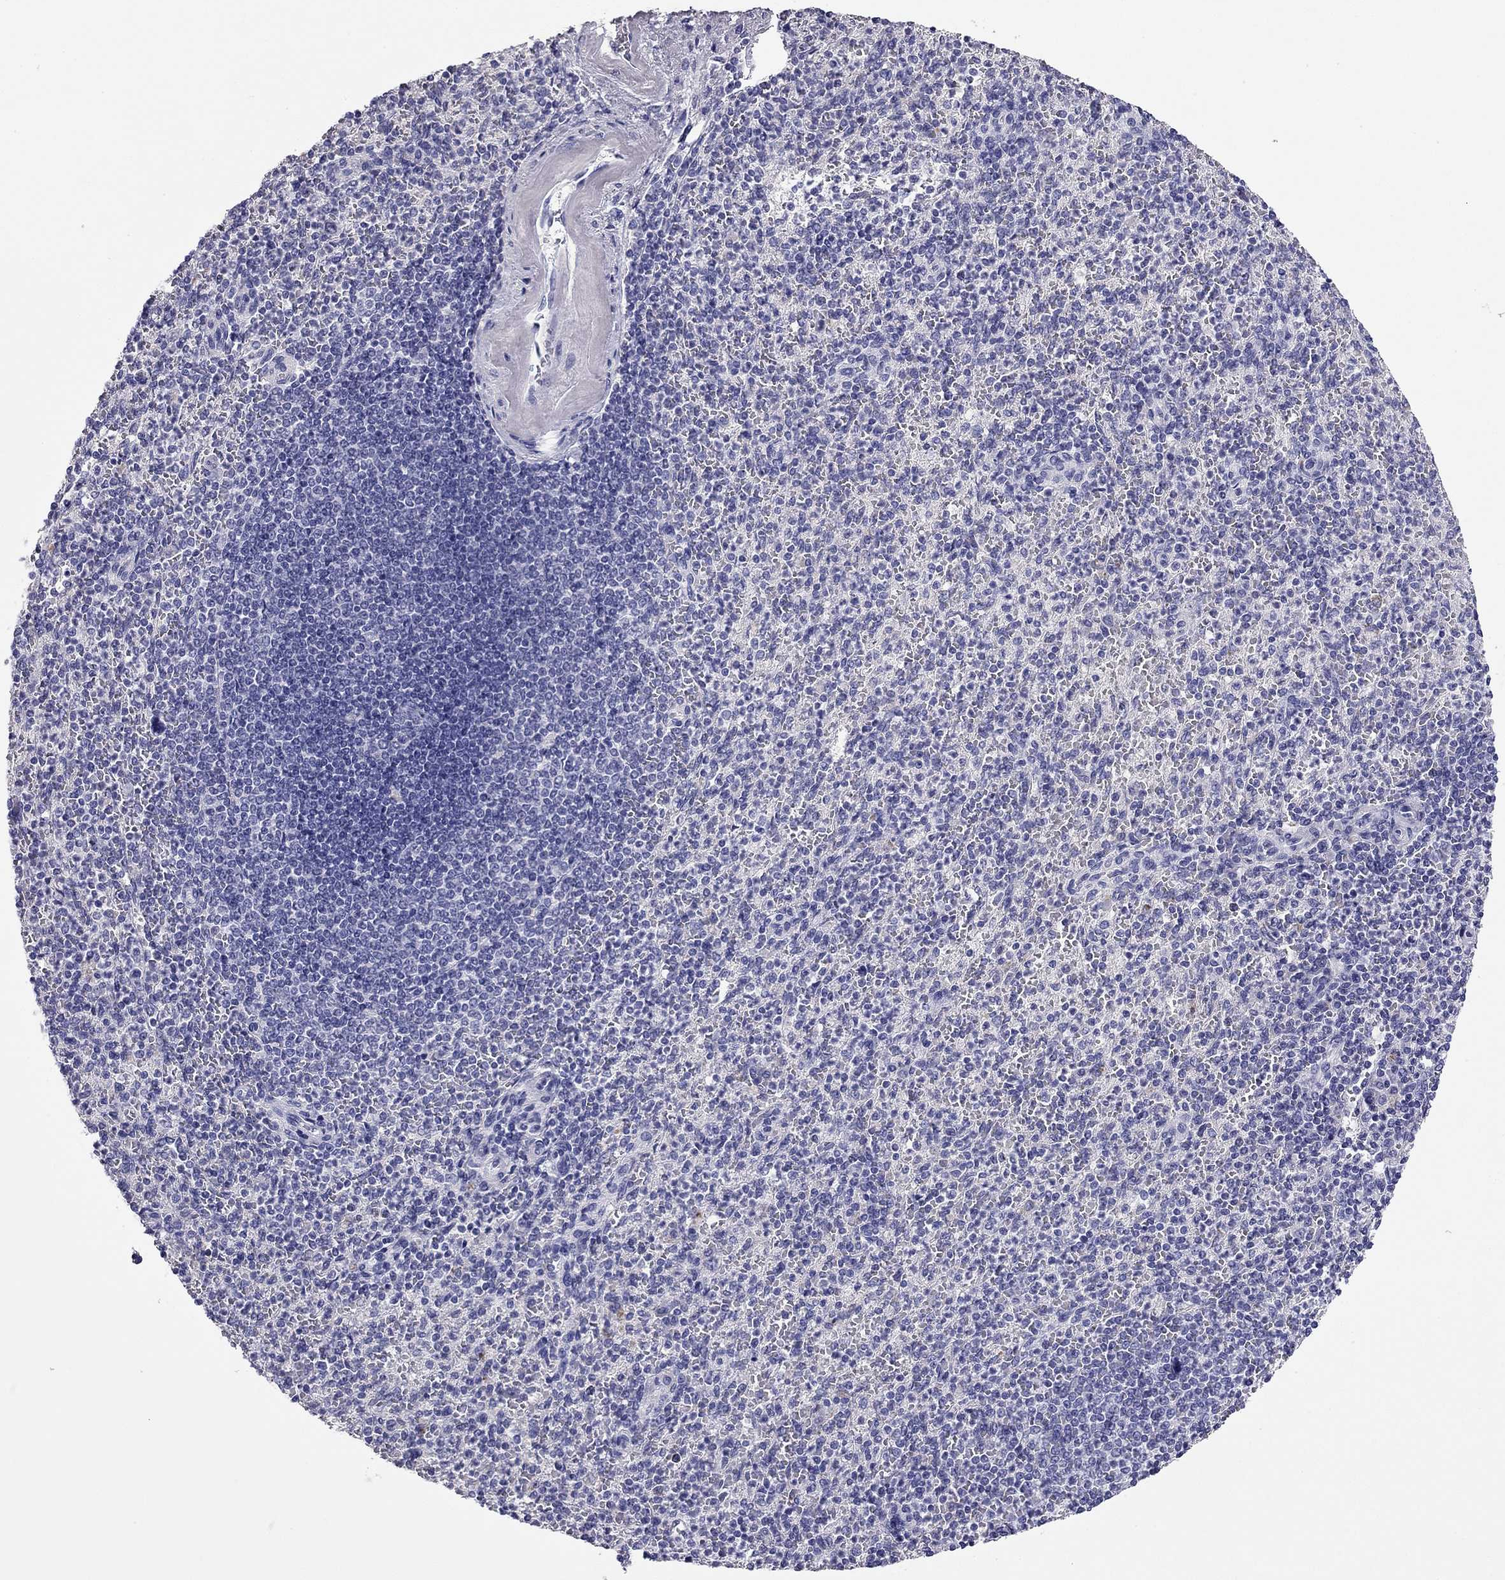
{"staining": {"intensity": "negative", "quantity": "none", "location": "none"}, "tissue": "spleen", "cell_type": "Cells in red pulp", "image_type": "normal", "snomed": [{"axis": "morphology", "description": "Normal tissue, NOS"}, {"axis": "topography", "description": "Spleen"}], "caption": "This is a image of immunohistochemistry (IHC) staining of unremarkable spleen, which shows no expression in cells in red pulp. (Immunohistochemistry, brightfield microscopy, high magnification).", "gene": "ODF4", "patient": {"sex": "female", "age": 74}}